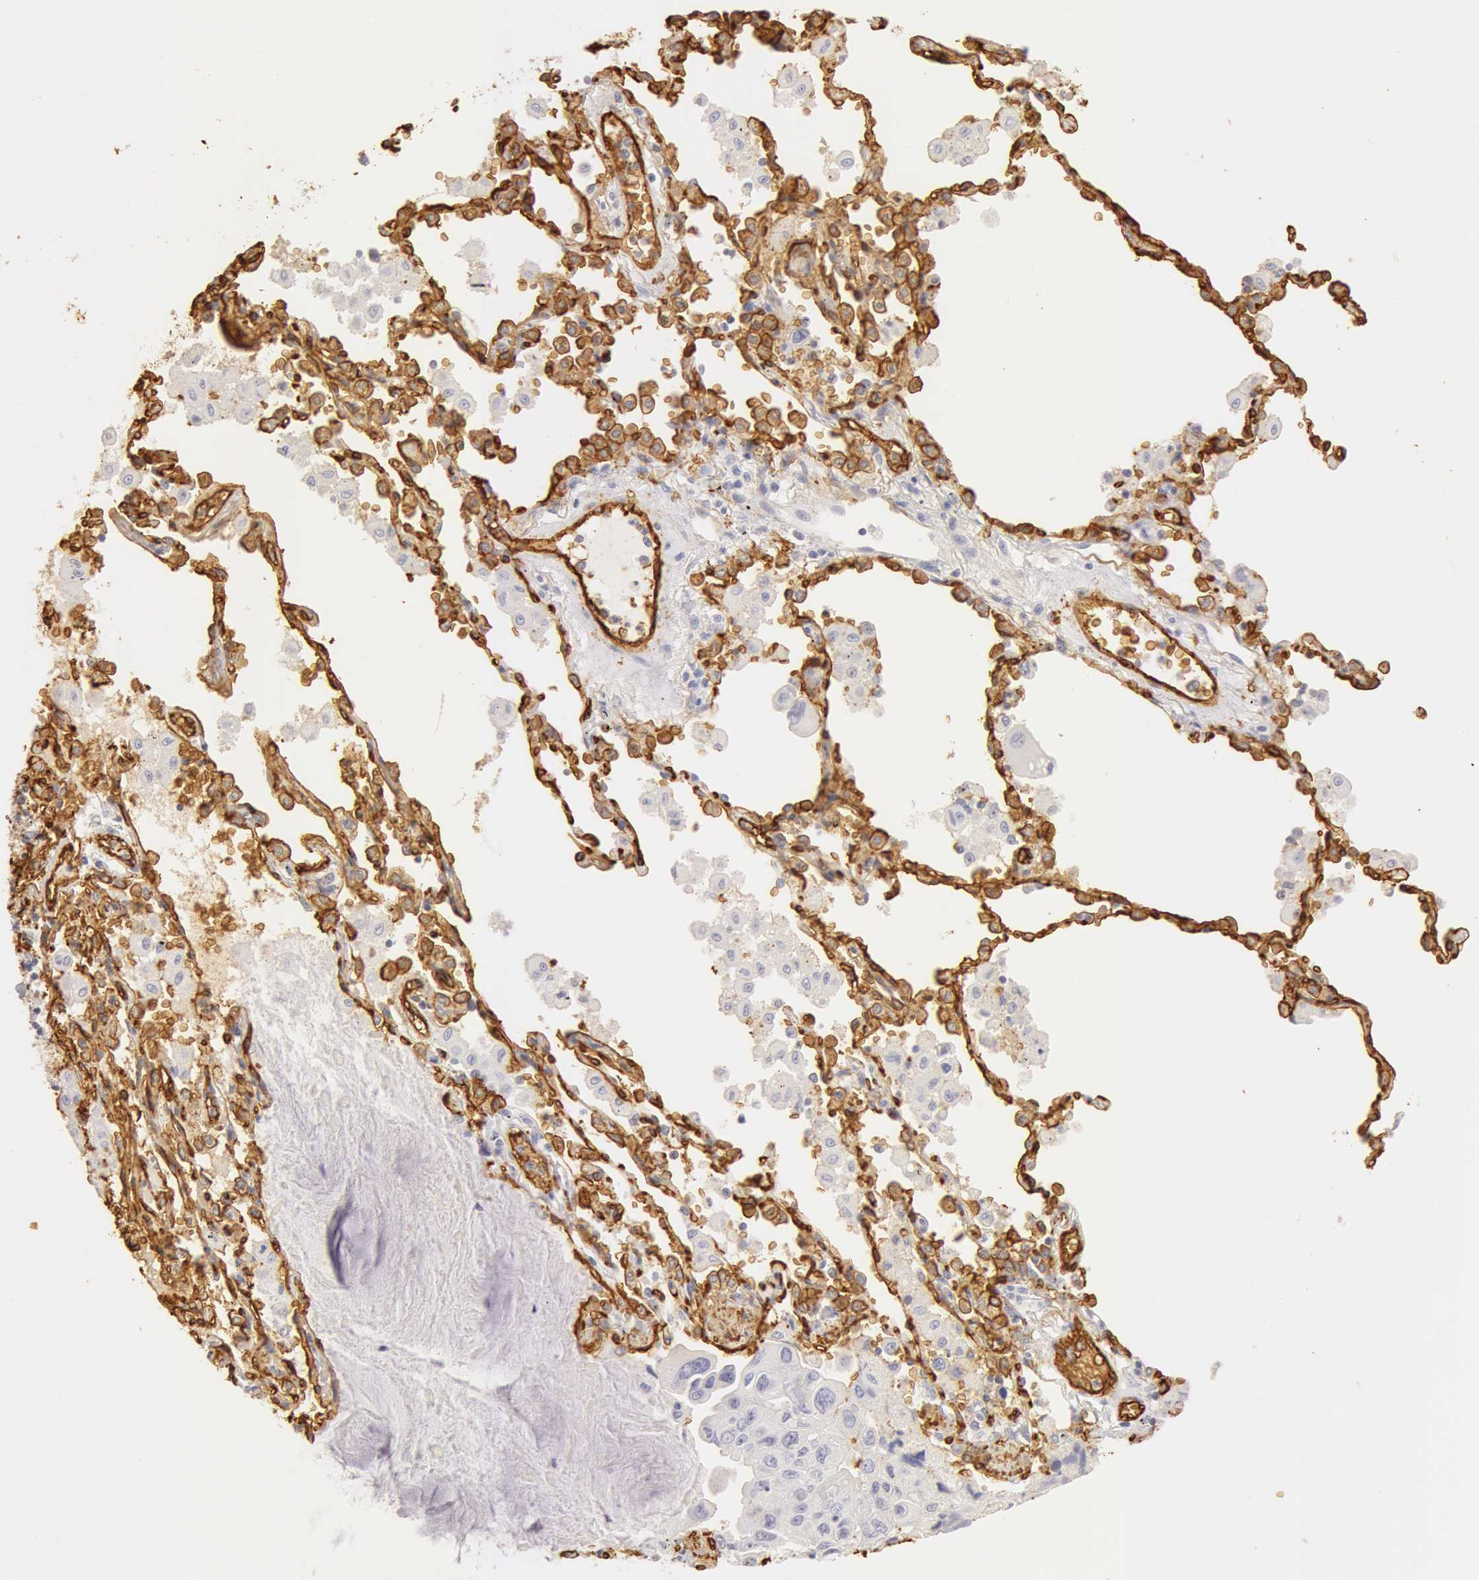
{"staining": {"intensity": "negative", "quantity": "none", "location": "none"}, "tissue": "lung cancer", "cell_type": "Tumor cells", "image_type": "cancer", "snomed": [{"axis": "morphology", "description": "Adenocarcinoma, NOS"}, {"axis": "topography", "description": "Lung"}], "caption": "The micrograph shows no staining of tumor cells in adenocarcinoma (lung).", "gene": "AQP1", "patient": {"sex": "male", "age": 64}}